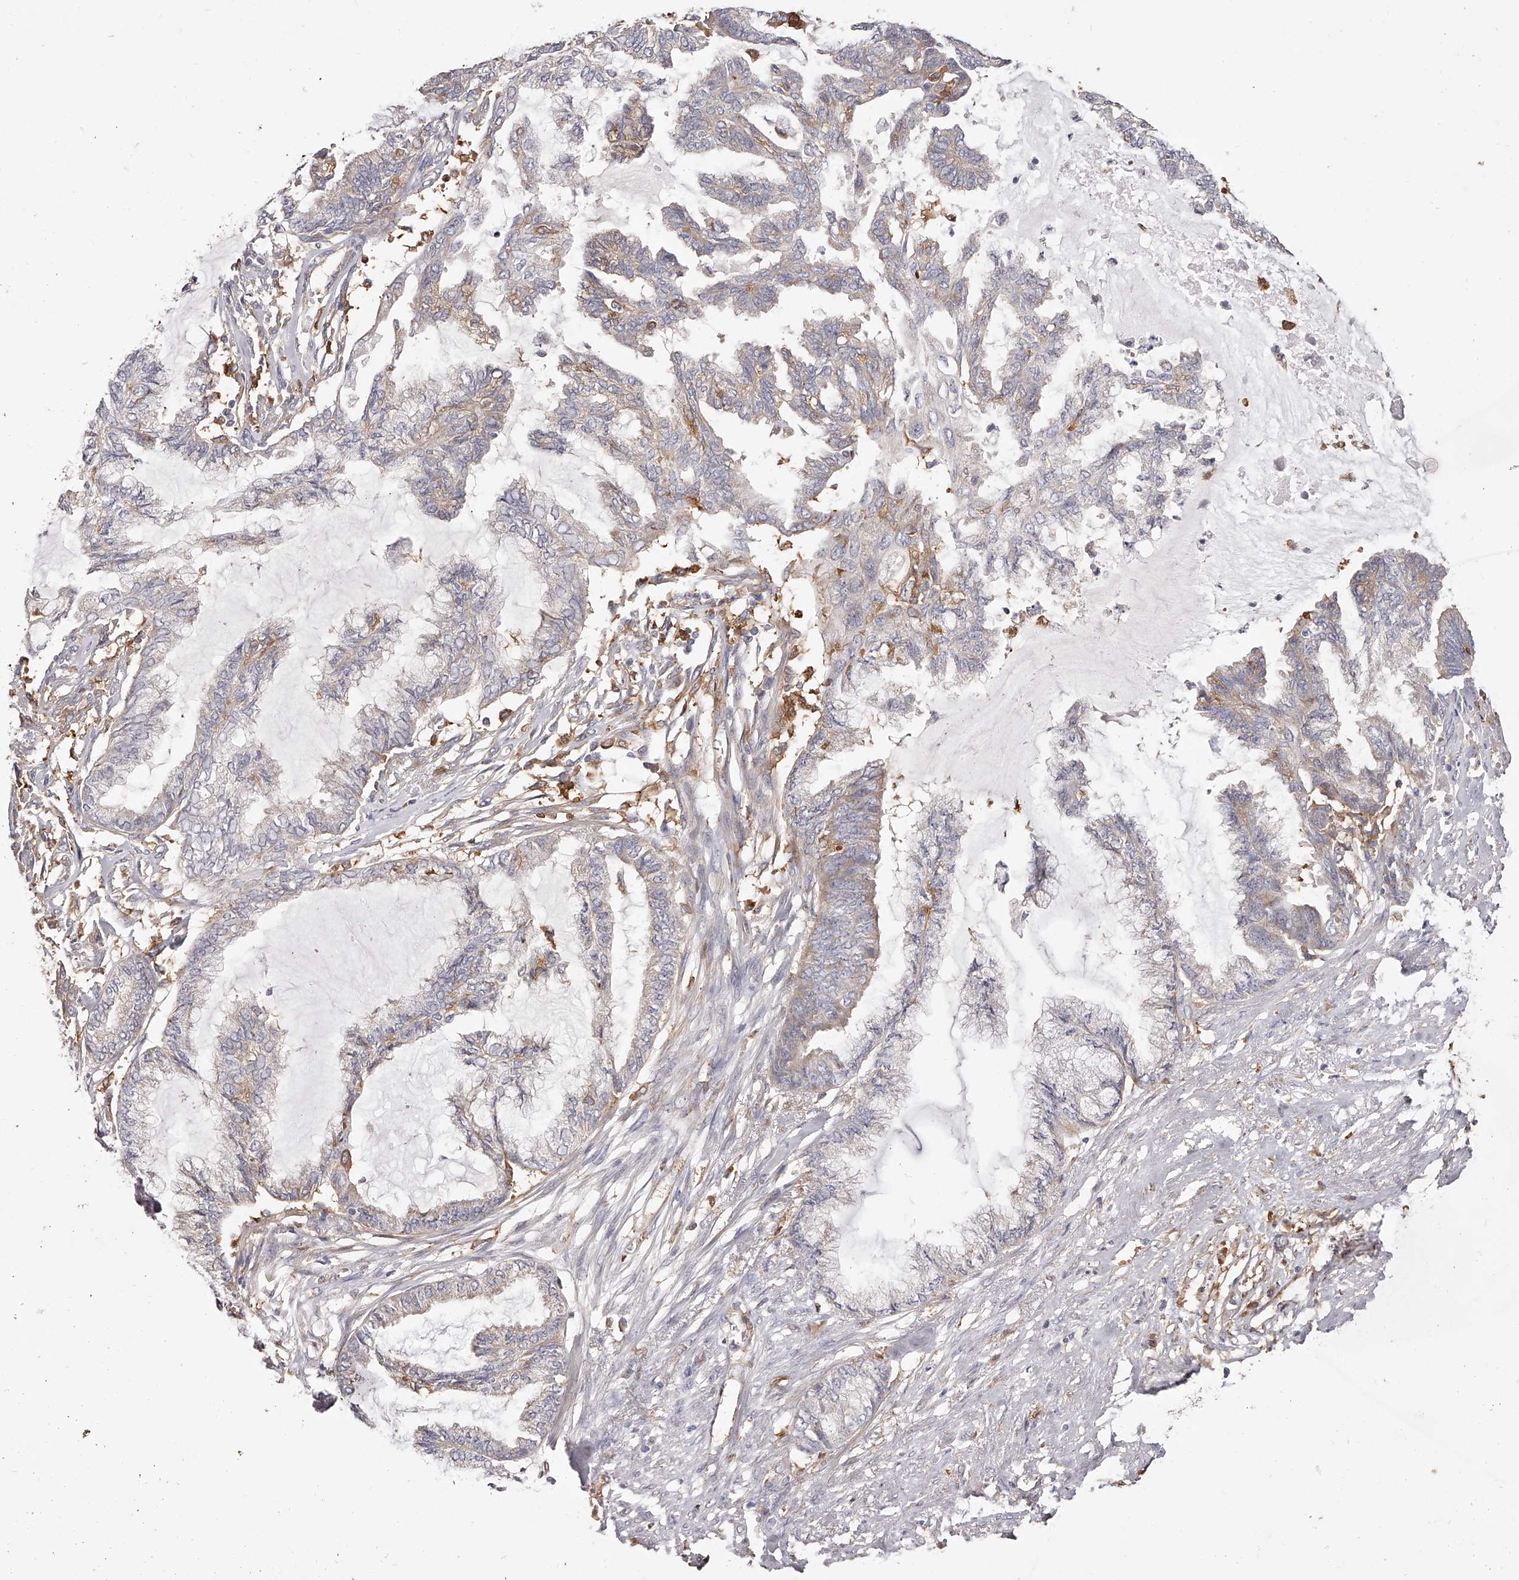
{"staining": {"intensity": "weak", "quantity": "25%-75%", "location": "cytoplasmic/membranous"}, "tissue": "endometrial cancer", "cell_type": "Tumor cells", "image_type": "cancer", "snomed": [{"axis": "morphology", "description": "Adenocarcinoma, NOS"}, {"axis": "topography", "description": "Endometrium"}], "caption": "The histopathology image demonstrates a brown stain indicating the presence of a protein in the cytoplasmic/membranous of tumor cells in adenocarcinoma (endometrial).", "gene": "LAP3", "patient": {"sex": "female", "age": 86}}